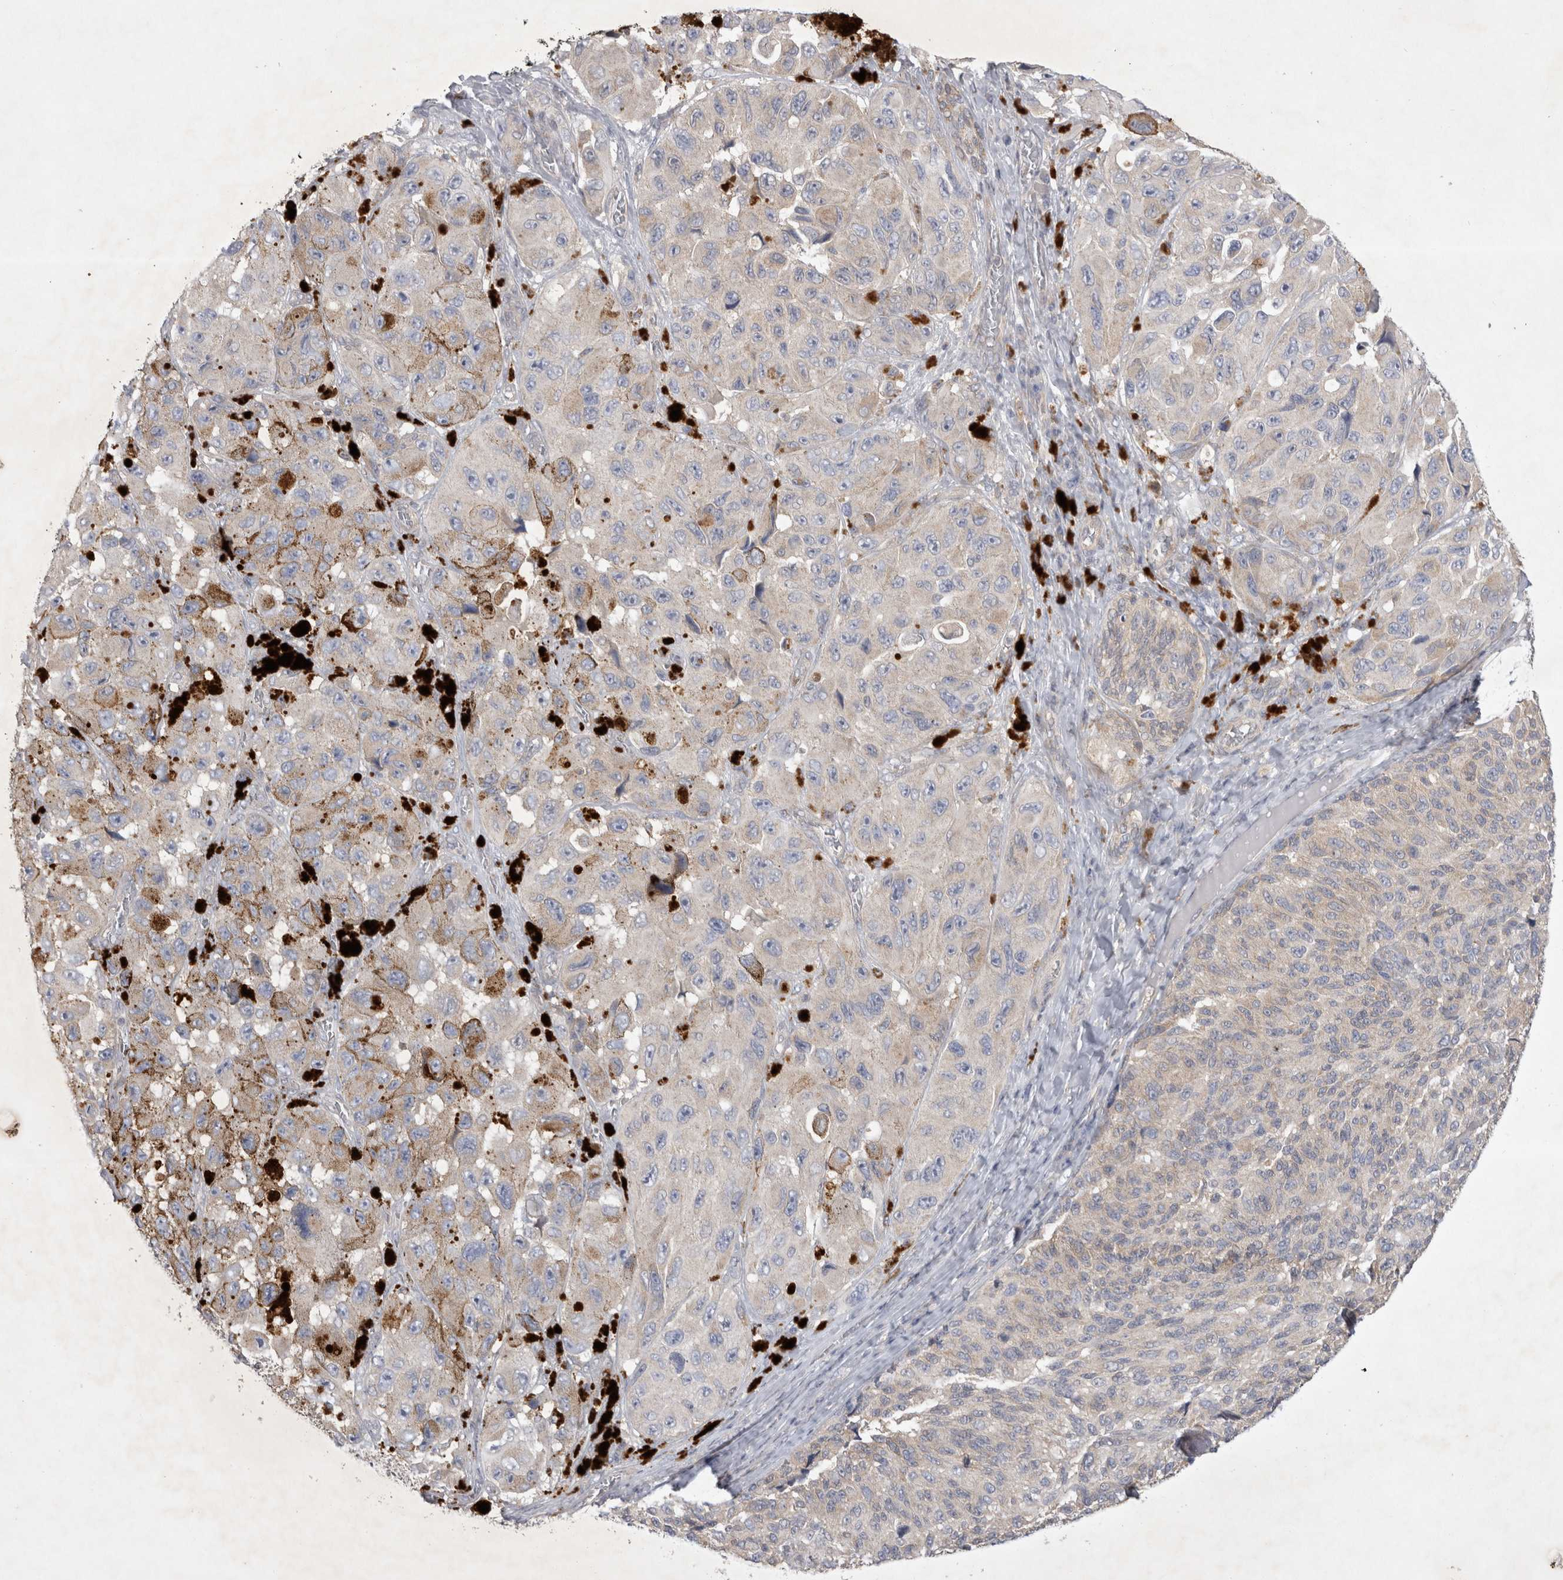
{"staining": {"intensity": "negative", "quantity": "none", "location": "none"}, "tissue": "melanoma", "cell_type": "Tumor cells", "image_type": "cancer", "snomed": [{"axis": "morphology", "description": "Malignant melanoma, NOS"}, {"axis": "topography", "description": "Skin"}], "caption": "High magnification brightfield microscopy of melanoma stained with DAB (3,3'-diaminobenzidine) (brown) and counterstained with hematoxylin (blue): tumor cells show no significant staining.", "gene": "SRD5A3", "patient": {"sex": "female", "age": 73}}